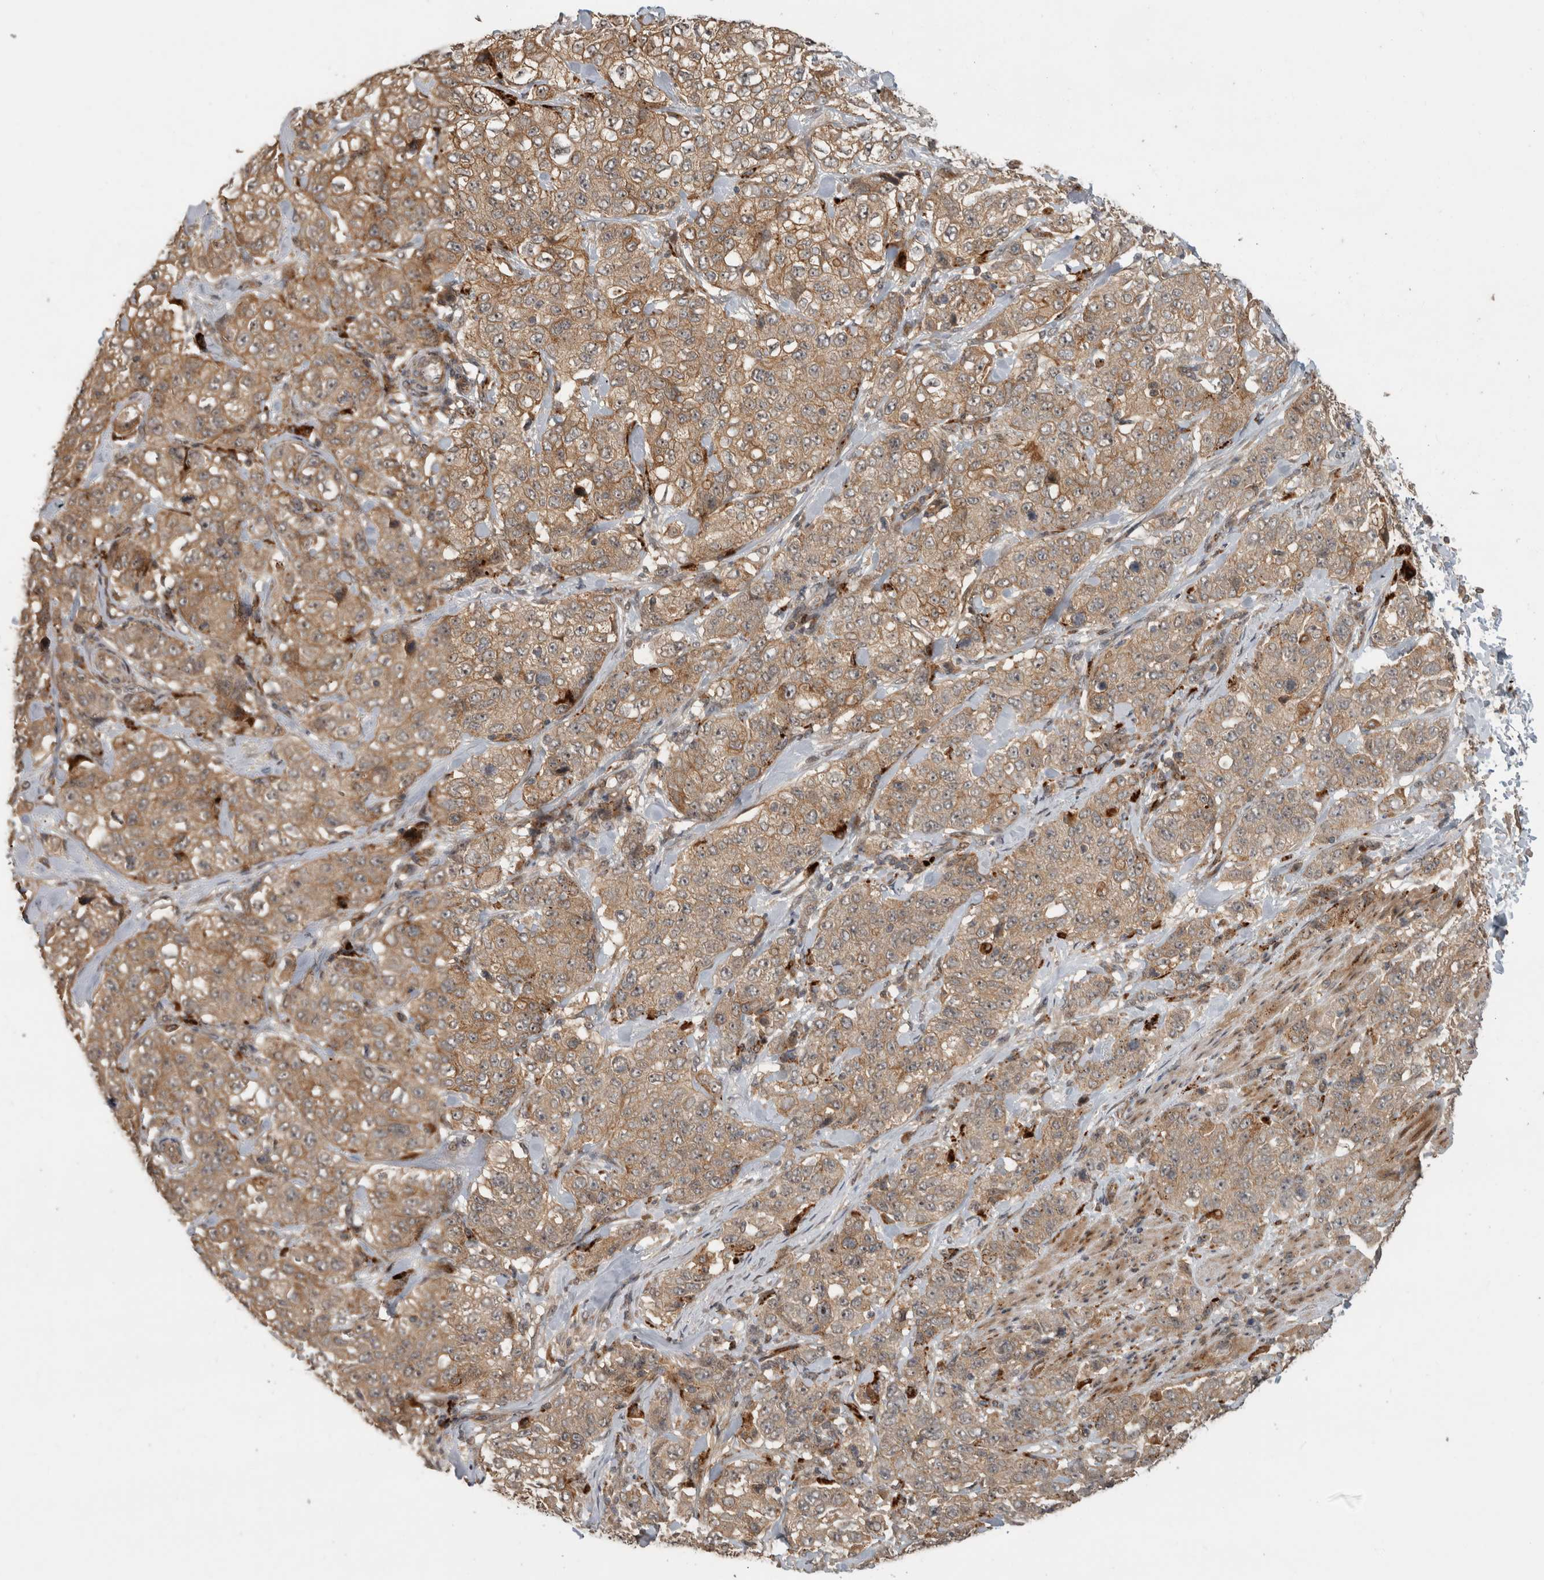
{"staining": {"intensity": "weak", "quantity": ">75%", "location": "cytoplasmic/membranous"}, "tissue": "stomach cancer", "cell_type": "Tumor cells", "image_type": "cancer", "snomed": [{"axis": "morphology", "description": "Adenocarcinoma, NOS"}, {"axis": "topography", "description": "Stomach"}], "caption": "Stomach adenocarcinoma was stained to show a protein in brown. There is low levels of weak cytoplasmic/membranous staining in approximately >75% of tumor cells. (Brightfield microscopy of DAB IHC at high magnification).", "gene": "PITPNC1", "patient": {"sex": "male", "age": 48}}